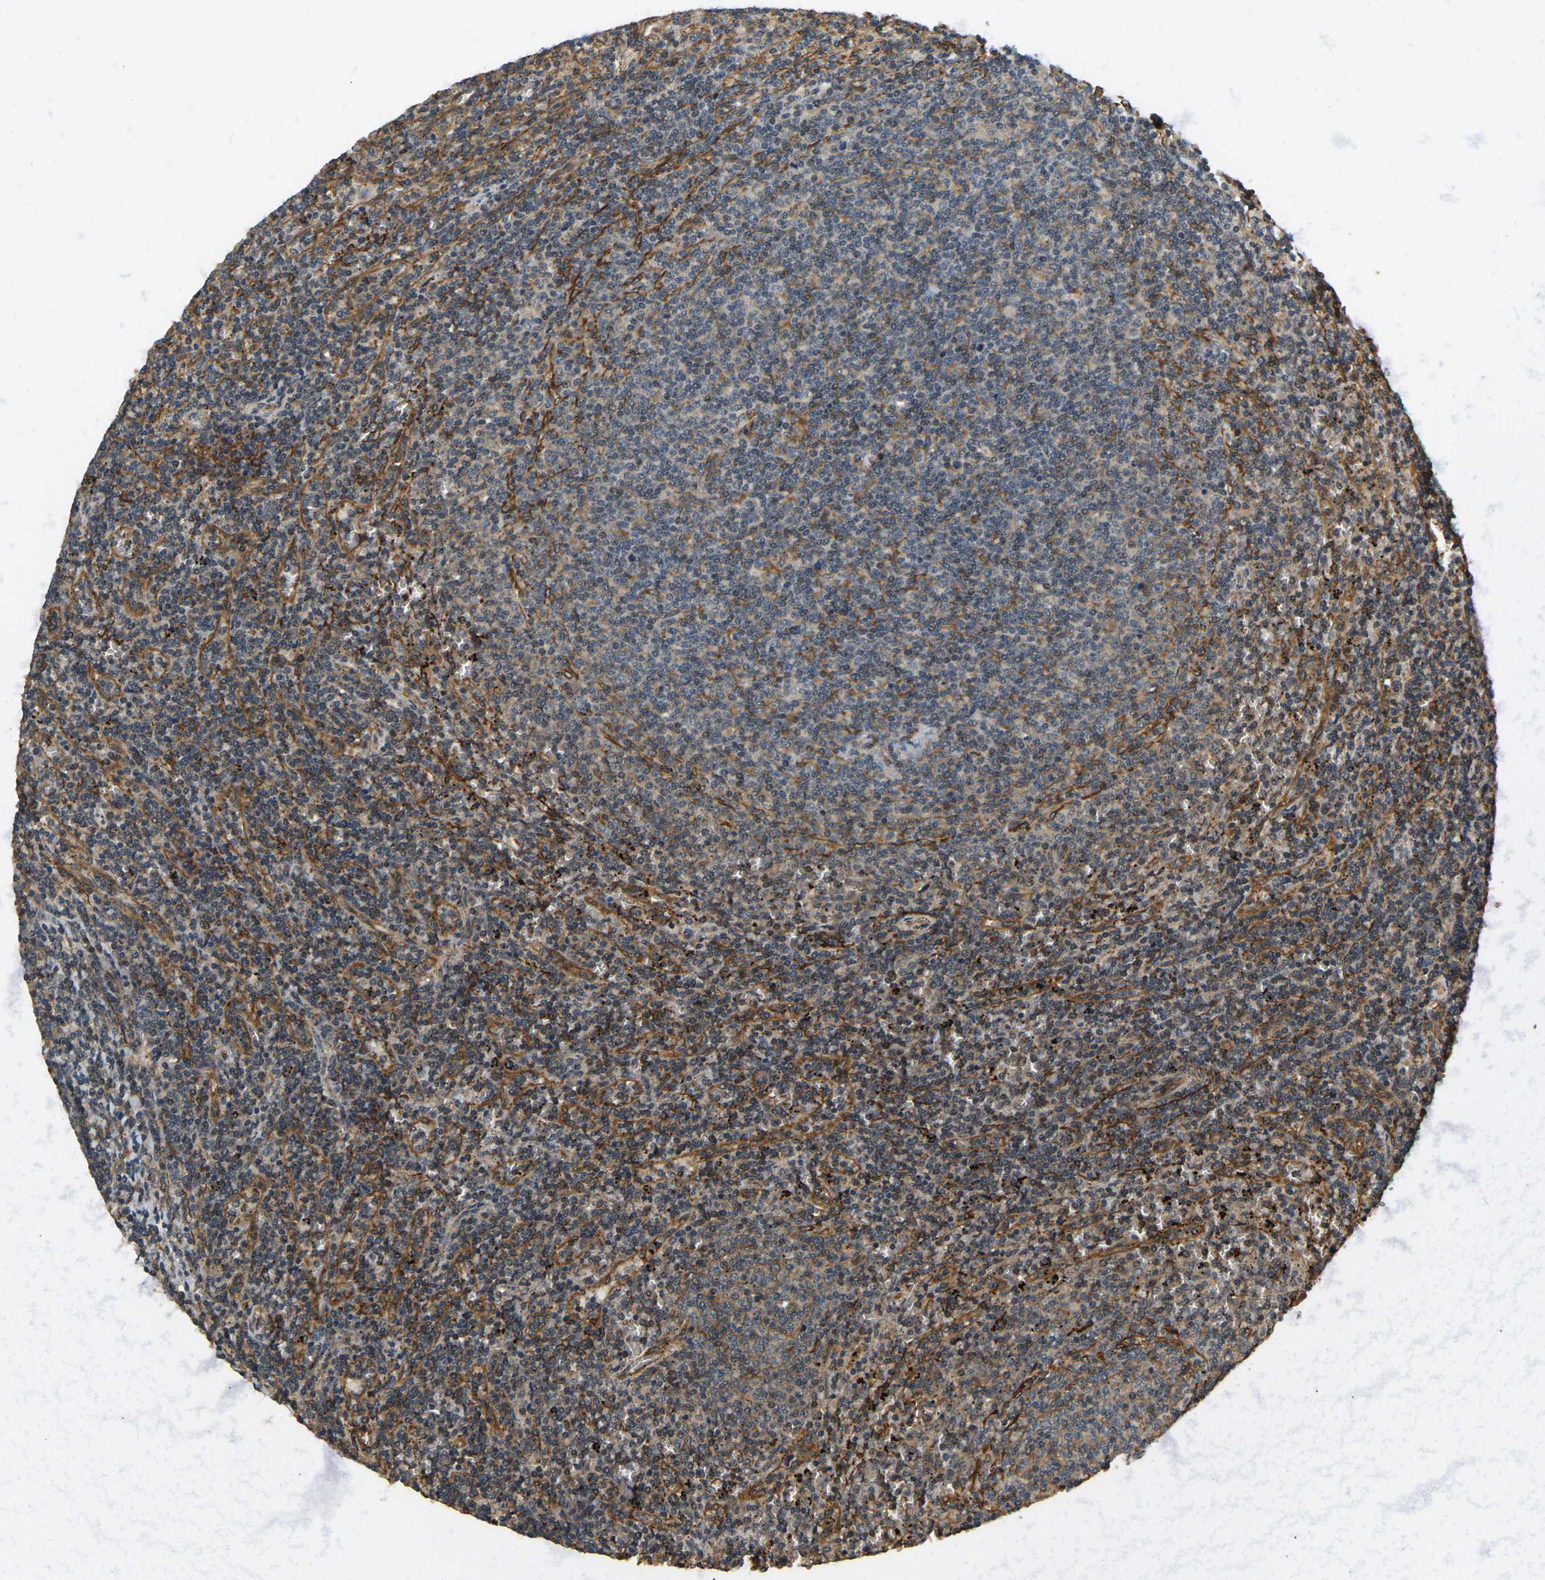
{"staining": {"intensity": "weak", "quantity": "25%-75%", "location": "cytoplasmic/membranous"}, "tissue": "lymphoma", "cell_type": "Tumor cells", "image_type": "cancer", "snomed": [{"axis": "morphology", "description": "Malignant lymphoma, non-Hodgkin's type, Low grade"}, {"axis": "topography", "description": "Spleen"}], "caption": "A low amount of weak cytoplasmic/membranous staining is identified in about 25%-75% of tumor cells in low-grade malignant lymphoma, non-Hodgkin's type tissue.", "gene": "ERGIC1", "patient": {"sex": "female", "age": 50}}